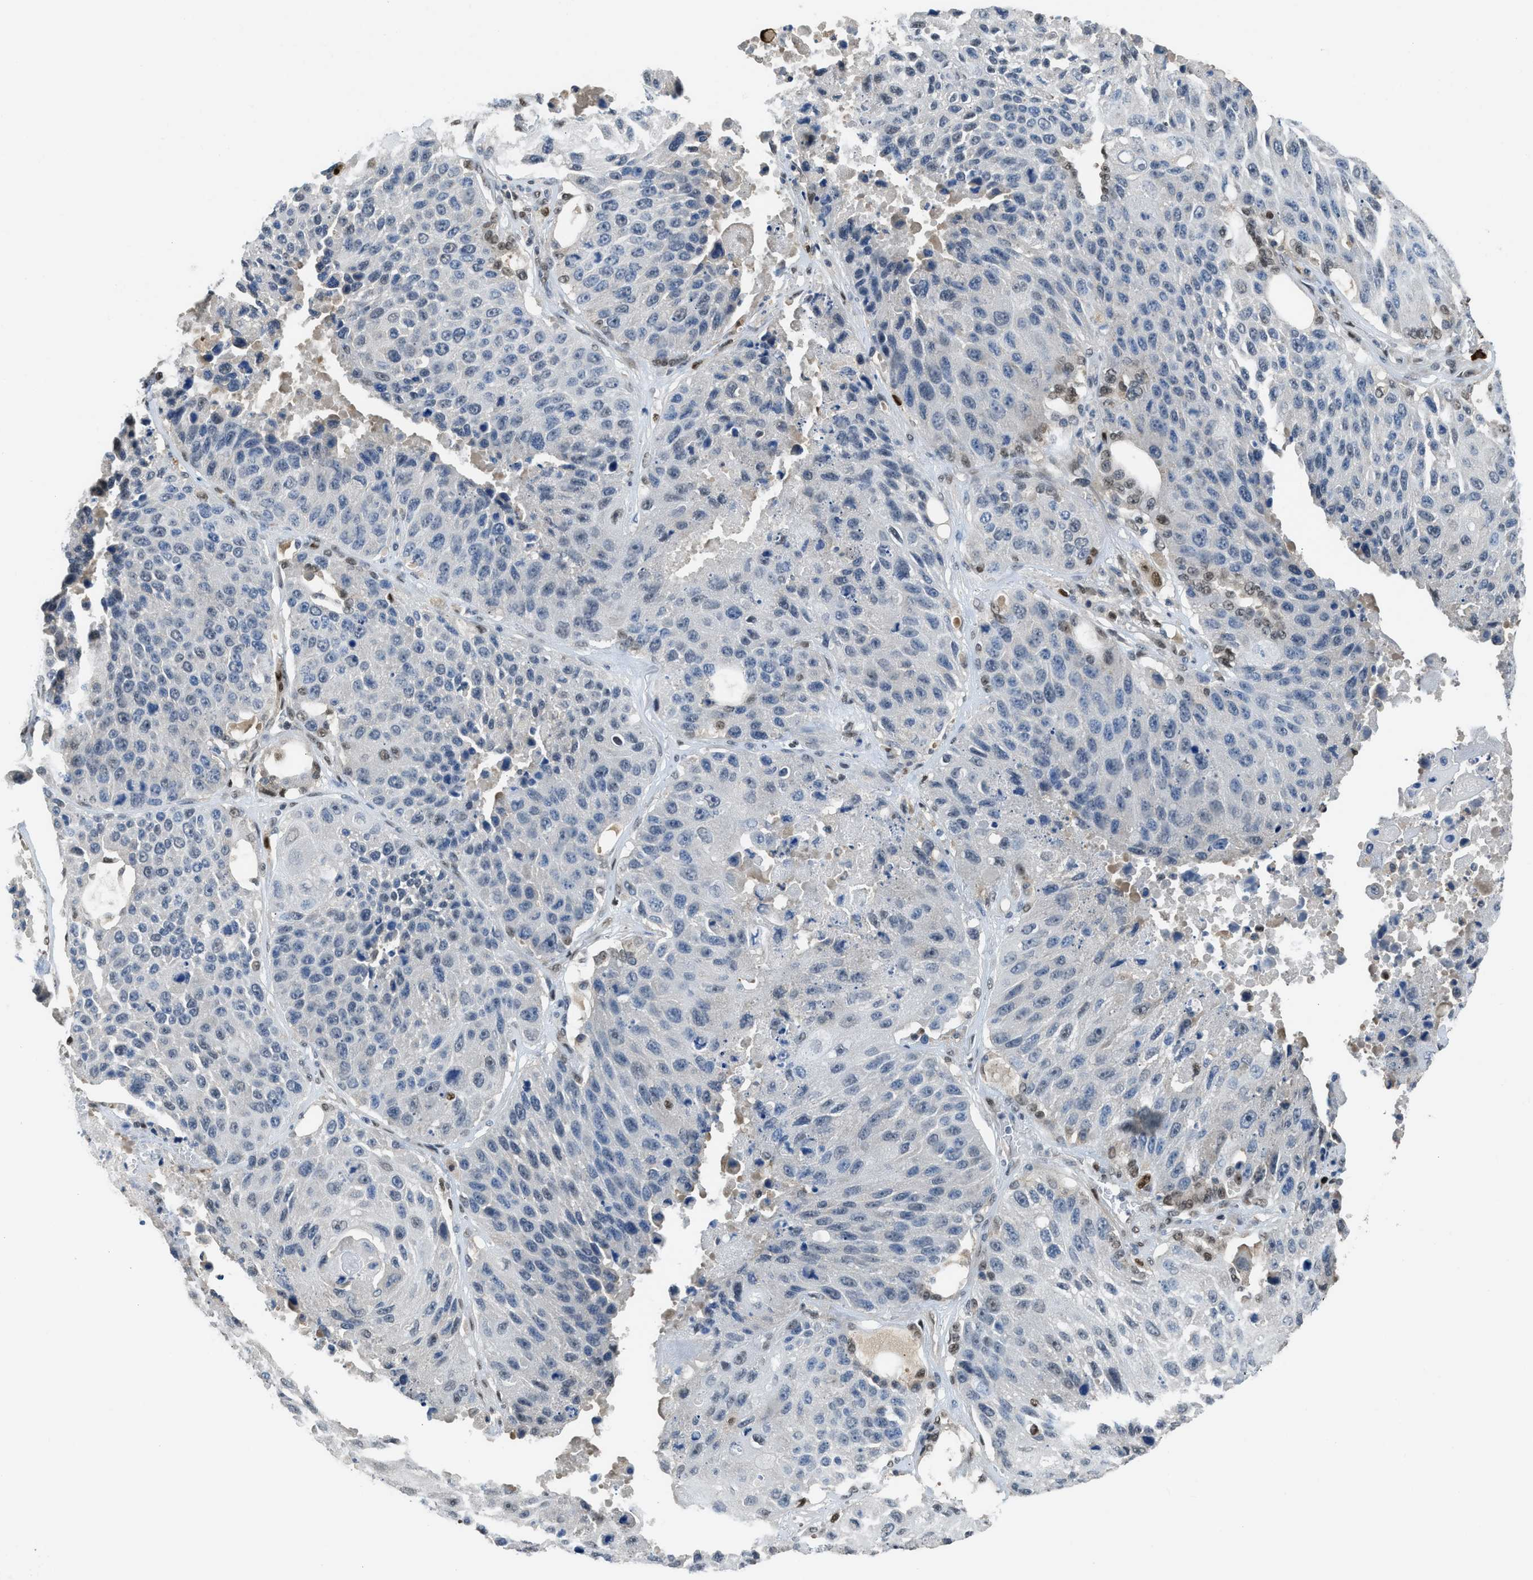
{"staining": {"intensity": "negative", "quantity": "none", "location": "none"}, "tissue": "lung cancer", "cell_type": "Tumor cells", "image_type": "cancer", "snomed": [{"axis": "morphology", "description": "Squamous cell carcinoma, NOS"}, {"axis": "topography", "description": "Lung"}], "caption": "Immunohistochemistry photomicrograph of neoplastic tissue: lung squamous cell carcinoma stained with DAB demonstrates no significant protein expression in tumor cells.", "gene": "ALX1", "patient": {"sex": "male", "age": 61}}